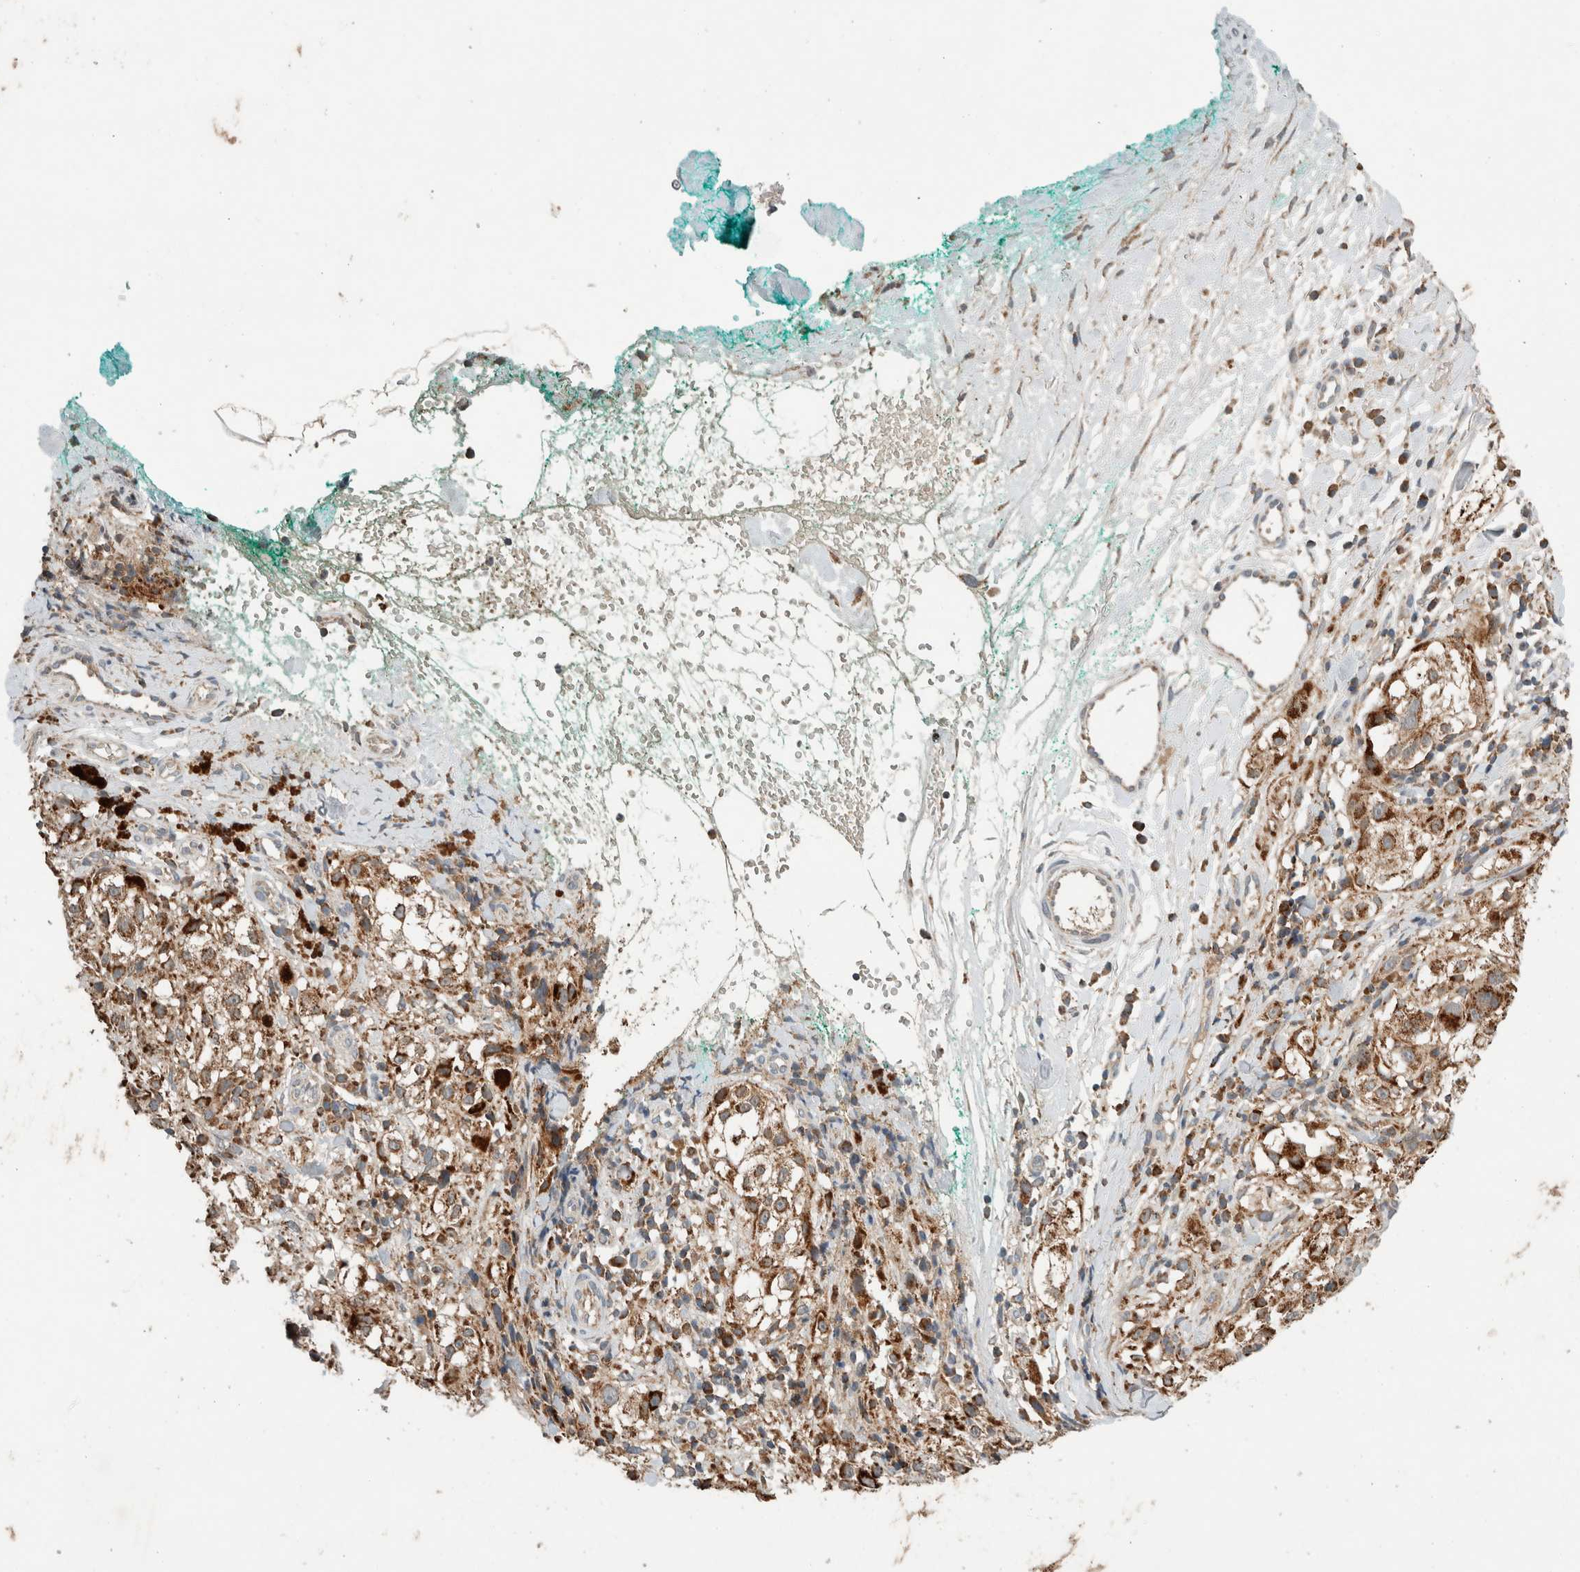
{"staining": {"intensity": "strong", "quantity": "25%-75%", "location": "cytoplasmic/membranous"}, "tissue": "melanoma", "cell_type": "Tumor cells", "image_type": "cancer", "snomed": [{"axis": "morphology", "description": "Necrosis, NOS"}, {"axis": "morphology", "description": "Malignant melanoma, NOS"}, {"axis": "topography", "description": "Skin"}], "caption": "Melanoma was stained to show a protein in brown. There is high levels of strong cytoplasmic/membranous positivity in about 25%-75% of tumor cells.", "gene": "AMPD1", "patient": {"sex": "female", "age": 87}}